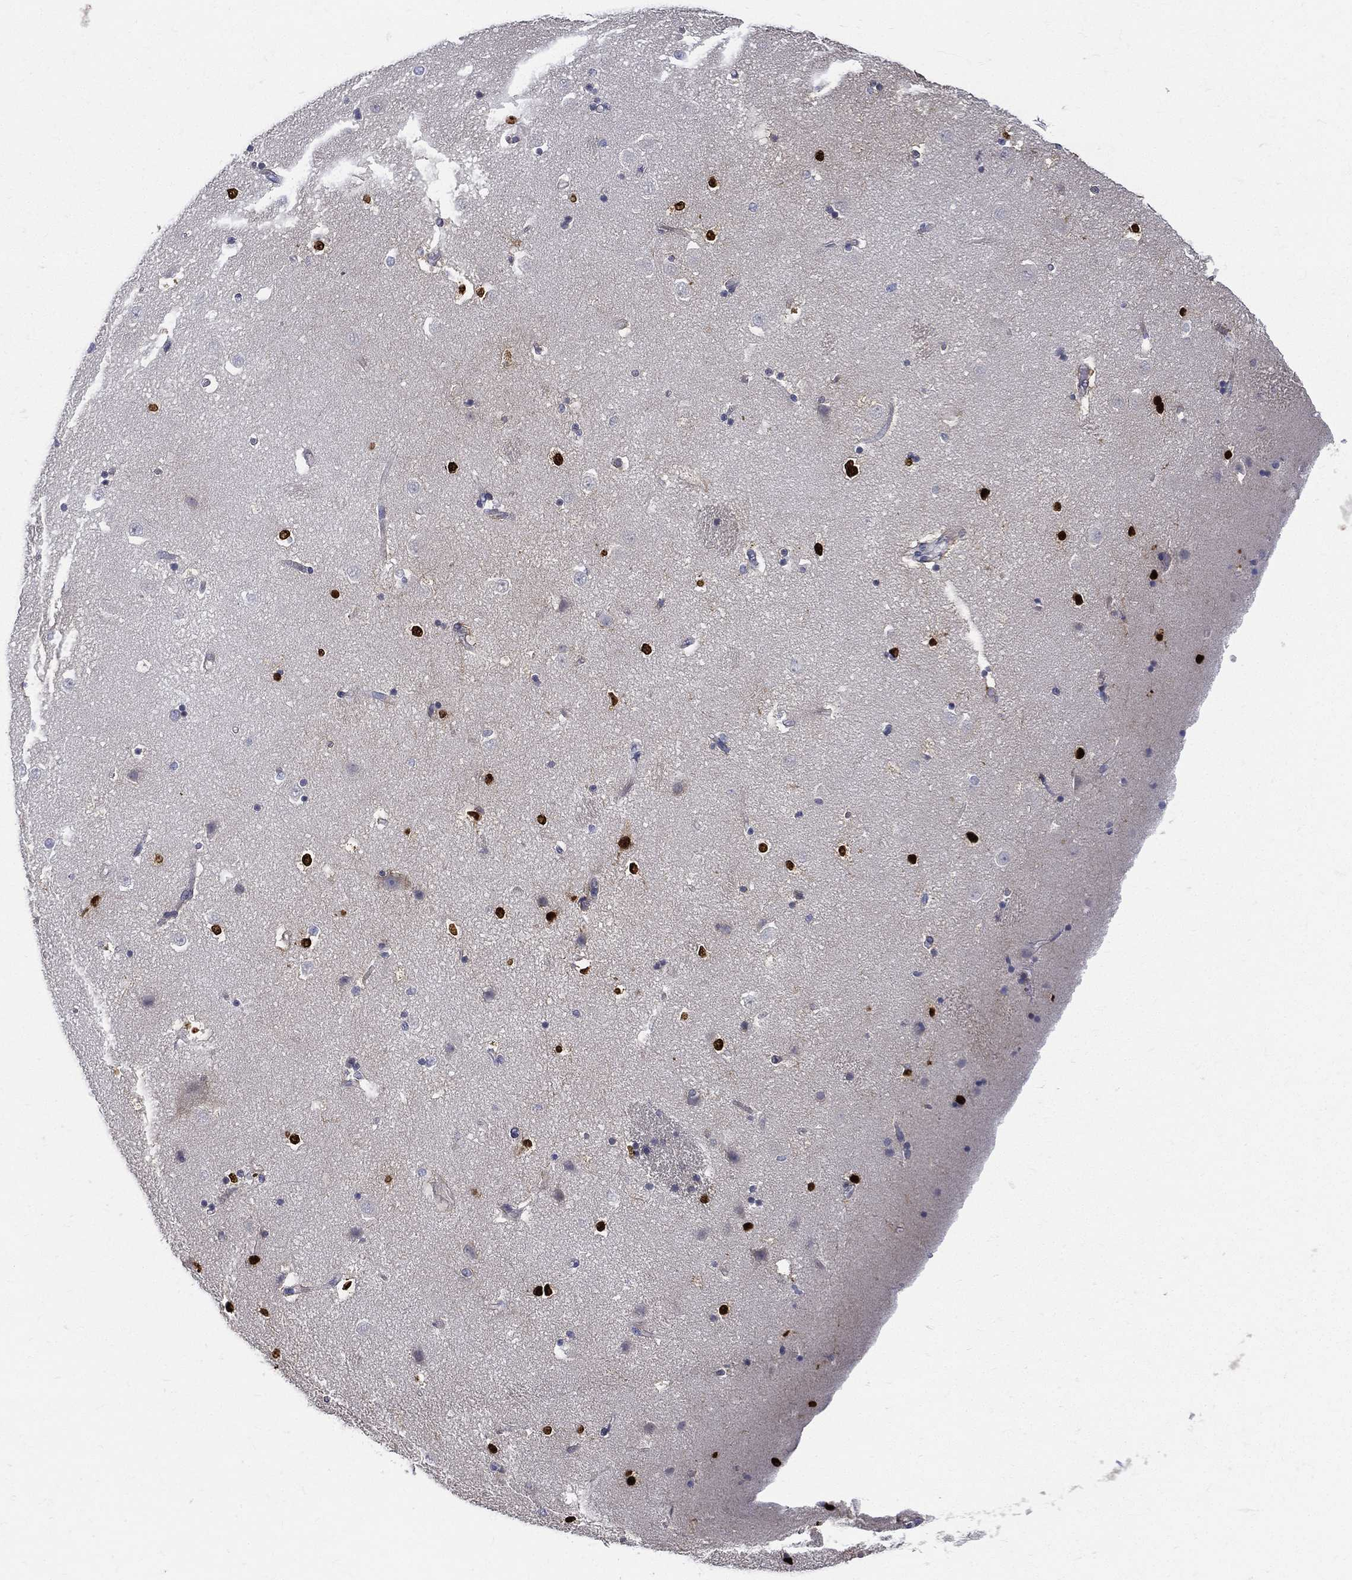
{"staining": {"intensity": "strong", "quantity": "25%-75%", "location": "nuclear"}, "tissue": "caudate", "cell_type": "Glial cells", "image_type": "normal", "snomed": [{"axis": "morphology", "description": "Normal tissue, NOS"}, {"axis": "topography", "description": "Lateral ventricle wall"}], "caption": "About 25%-75% of glial cells in normal human caudate reveal strong nuclear protein staining as visualized by brown immunohistochemical staining.", "gene": "ETNPPL", "patient": {"sex": "male", "age": 51}}